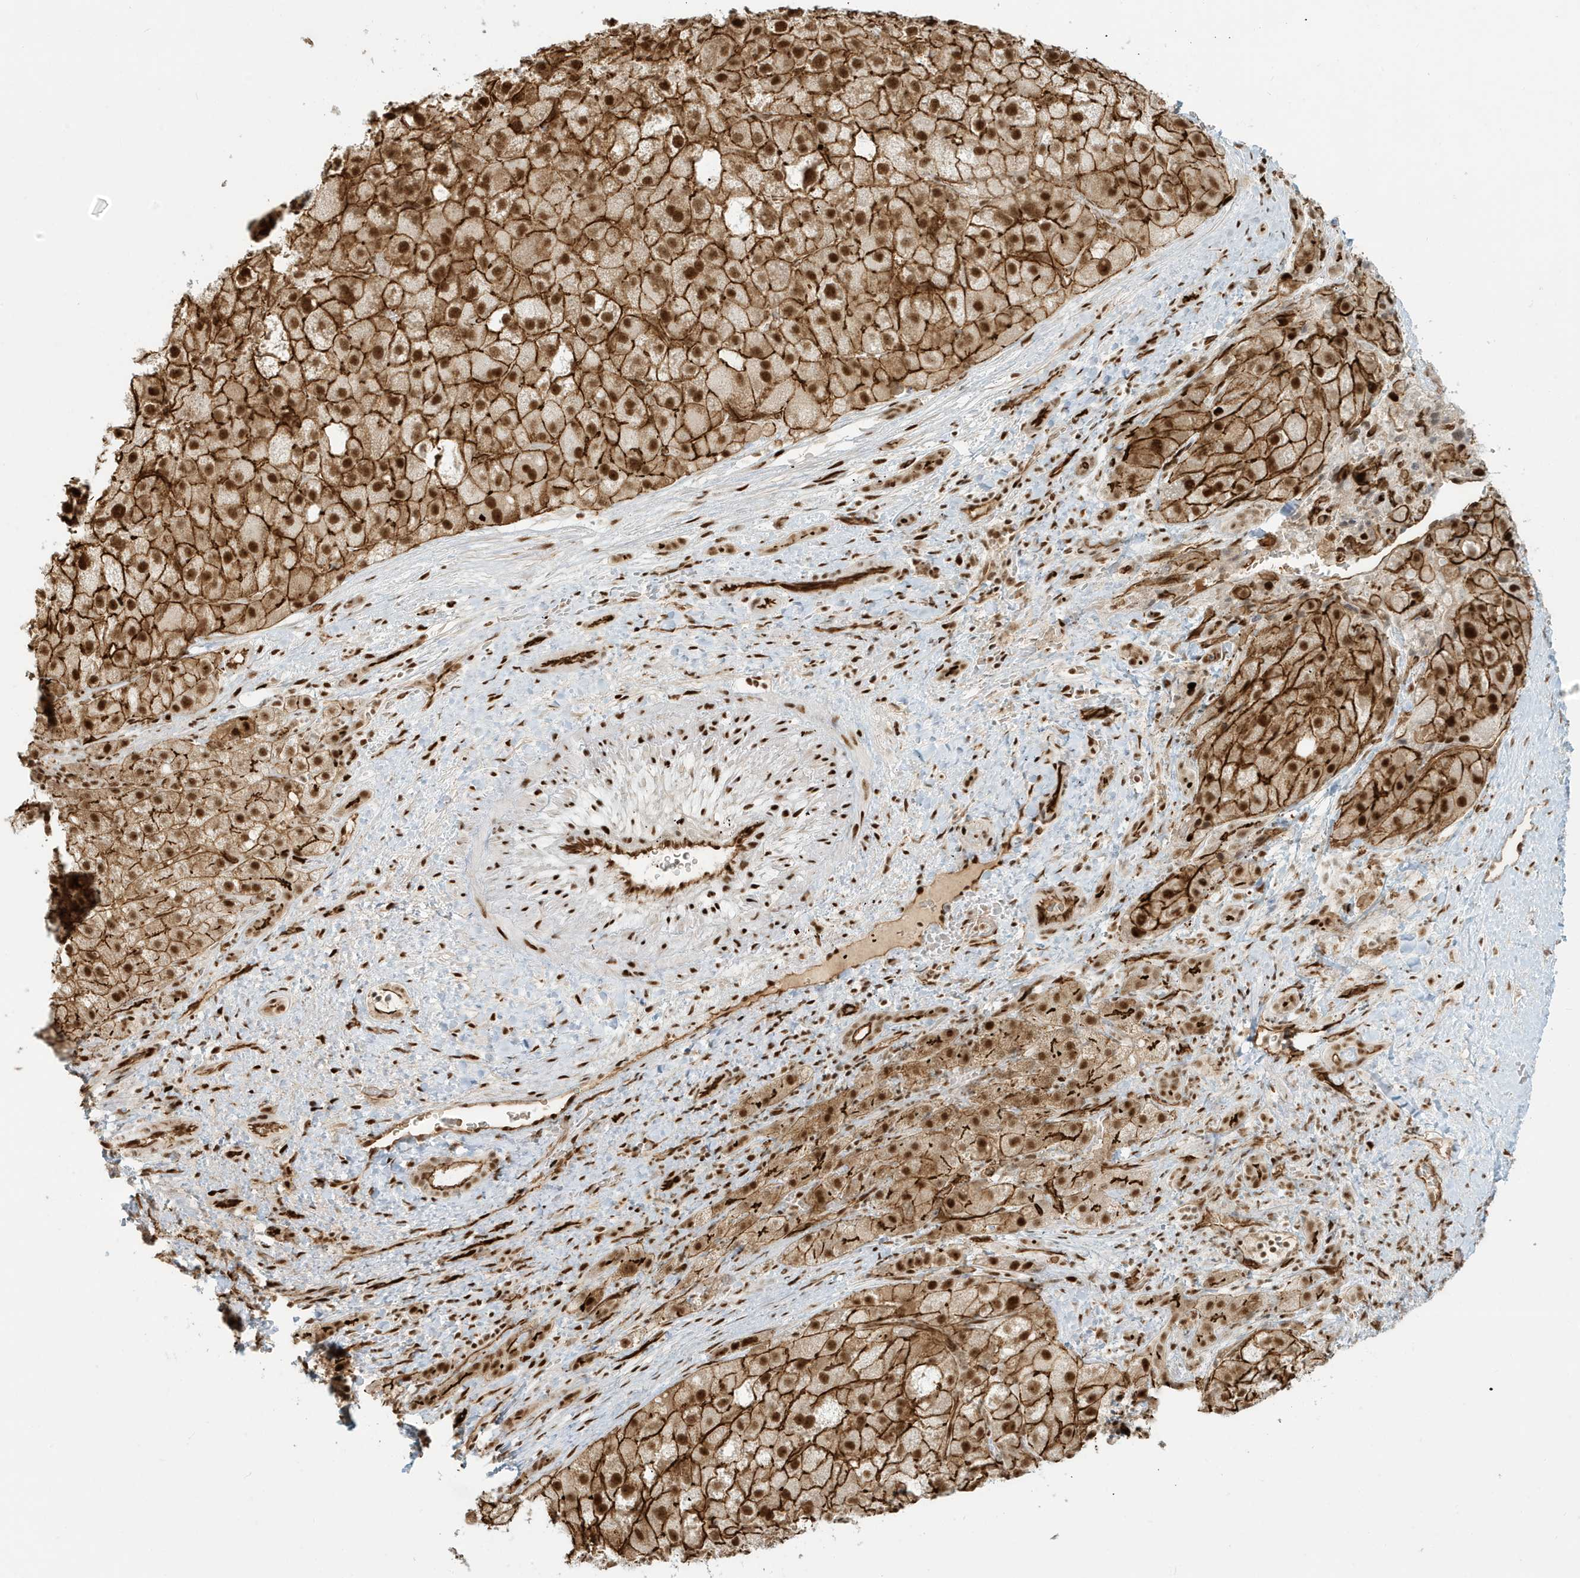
{"staining": {"intensity": "strong", "quantity": ">75%", "location": "cytoplasmic/membranous,nuclear"}, "tissue": "liver cancer", "cell_type": "Tumor cells", "image_type": "cancer", "snomed": [{"axis": "morphology", "description": "Carcinoma, Hepatocellular, NOS"}, {"axis": "topography", "description": "Liver"}], "caption": "There is high levels of strong cytoplasmic/membranous and nuclear staining in tumor cells of liver cancer (hepatocellular carcinoma), as demonstrated by immunohistochemical staining (brown color).", "gene": "CKS2", "patient": {"sex": "male", "age": 57}}